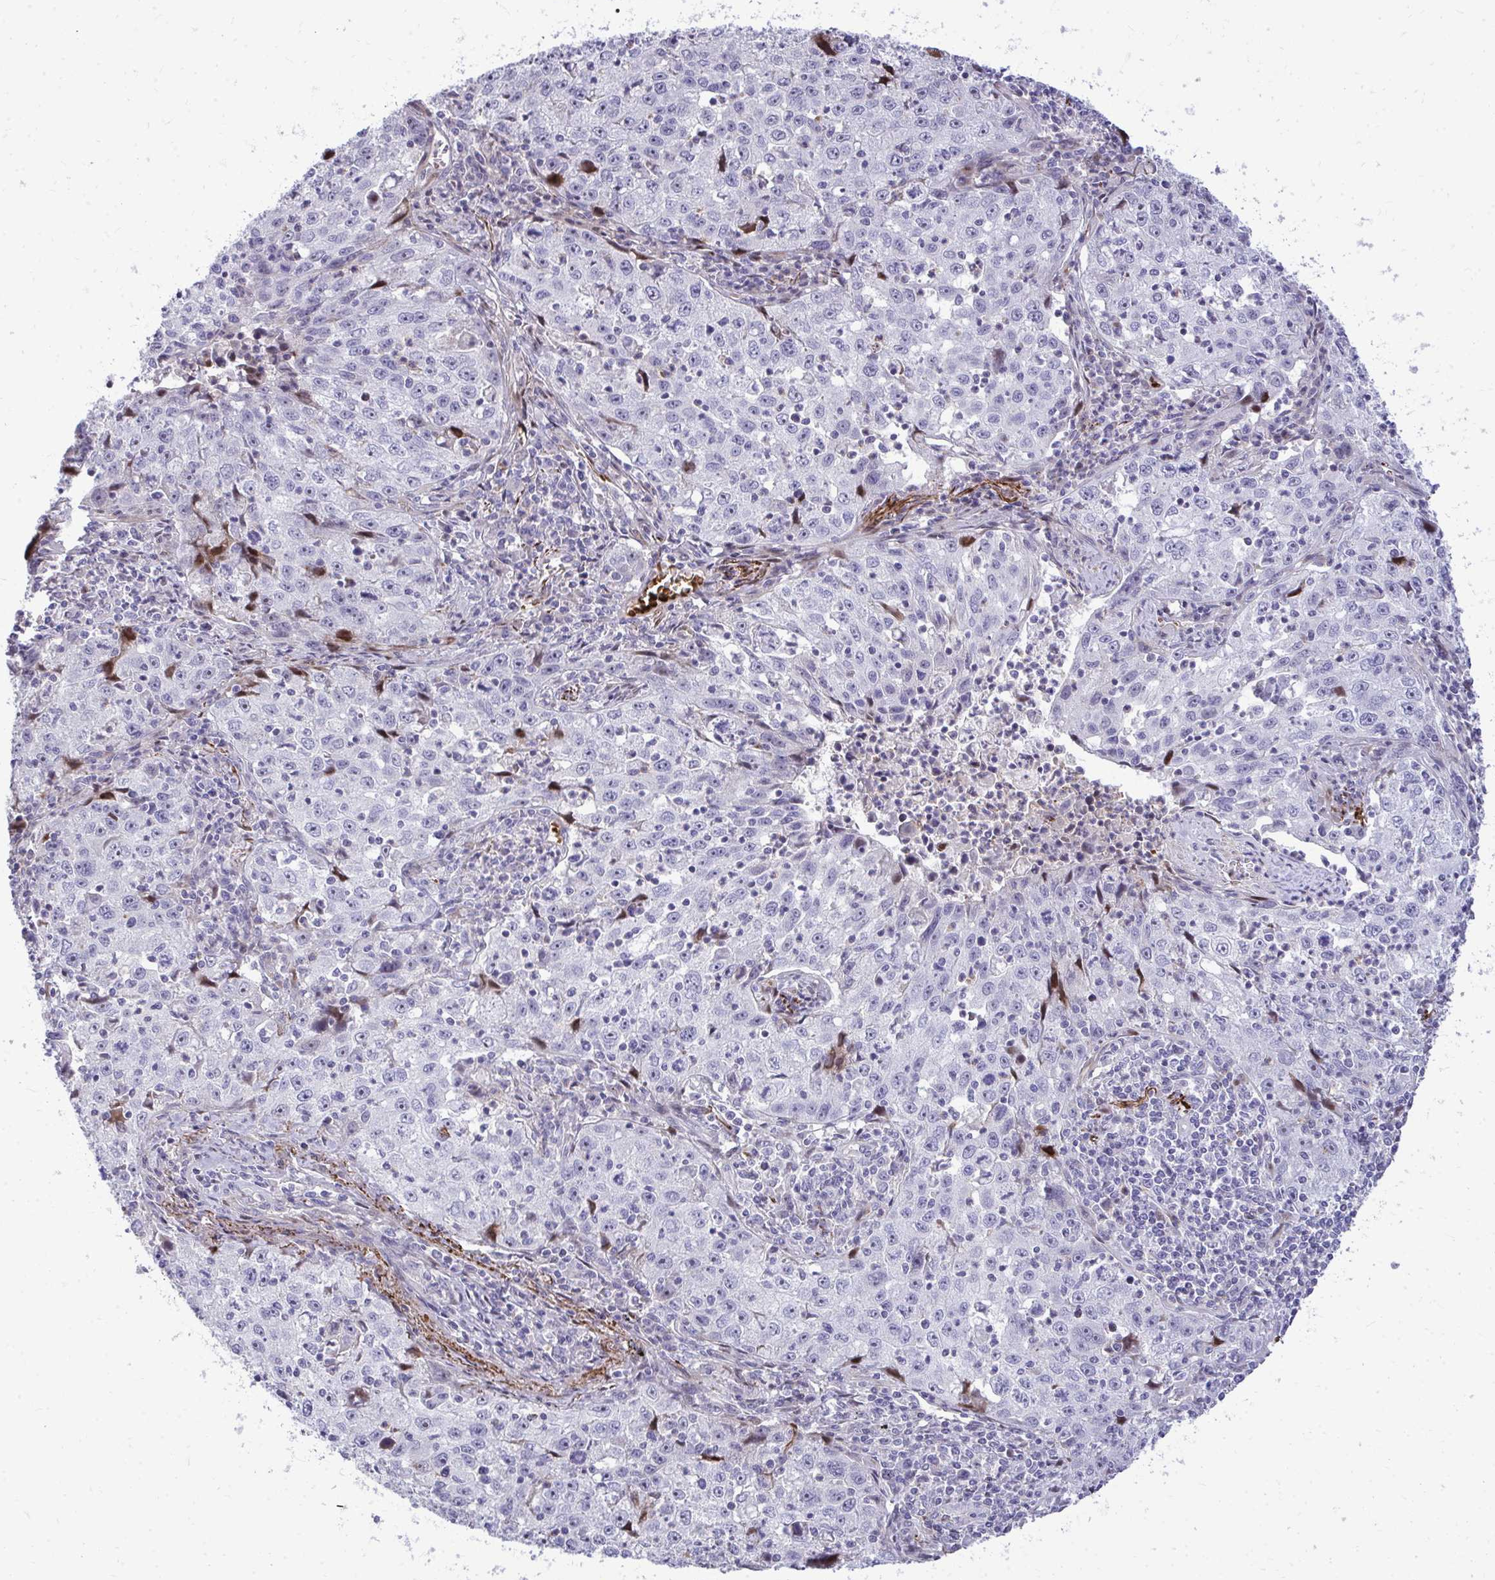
{"staining": {"intensity": "strong", "quantity": "<25%", "location": "cytoplasmic/membranous"}, "tissue": "lung cancer", "cell_type": "Tumor cells", "image_type": "cancer", "snomed": [{"axis": "morphology", "description": "Squamous cell carcinoma, NOS"}, {"axis": "topography", "description": "Lung"}], "caption": "Brown immunohistochemical staining in human lung squamous cell carcinoma reveals strong cytoplasmic/membranous staining in about <25% of tumor cells. The staining was performed using DAB to visualize the protein expression in brown, while the nuclei were stained in blue with hematoxylin (Magnification: 20x).", "gene": "DLX4", "patient": {"sex": "male", "age": 71}}